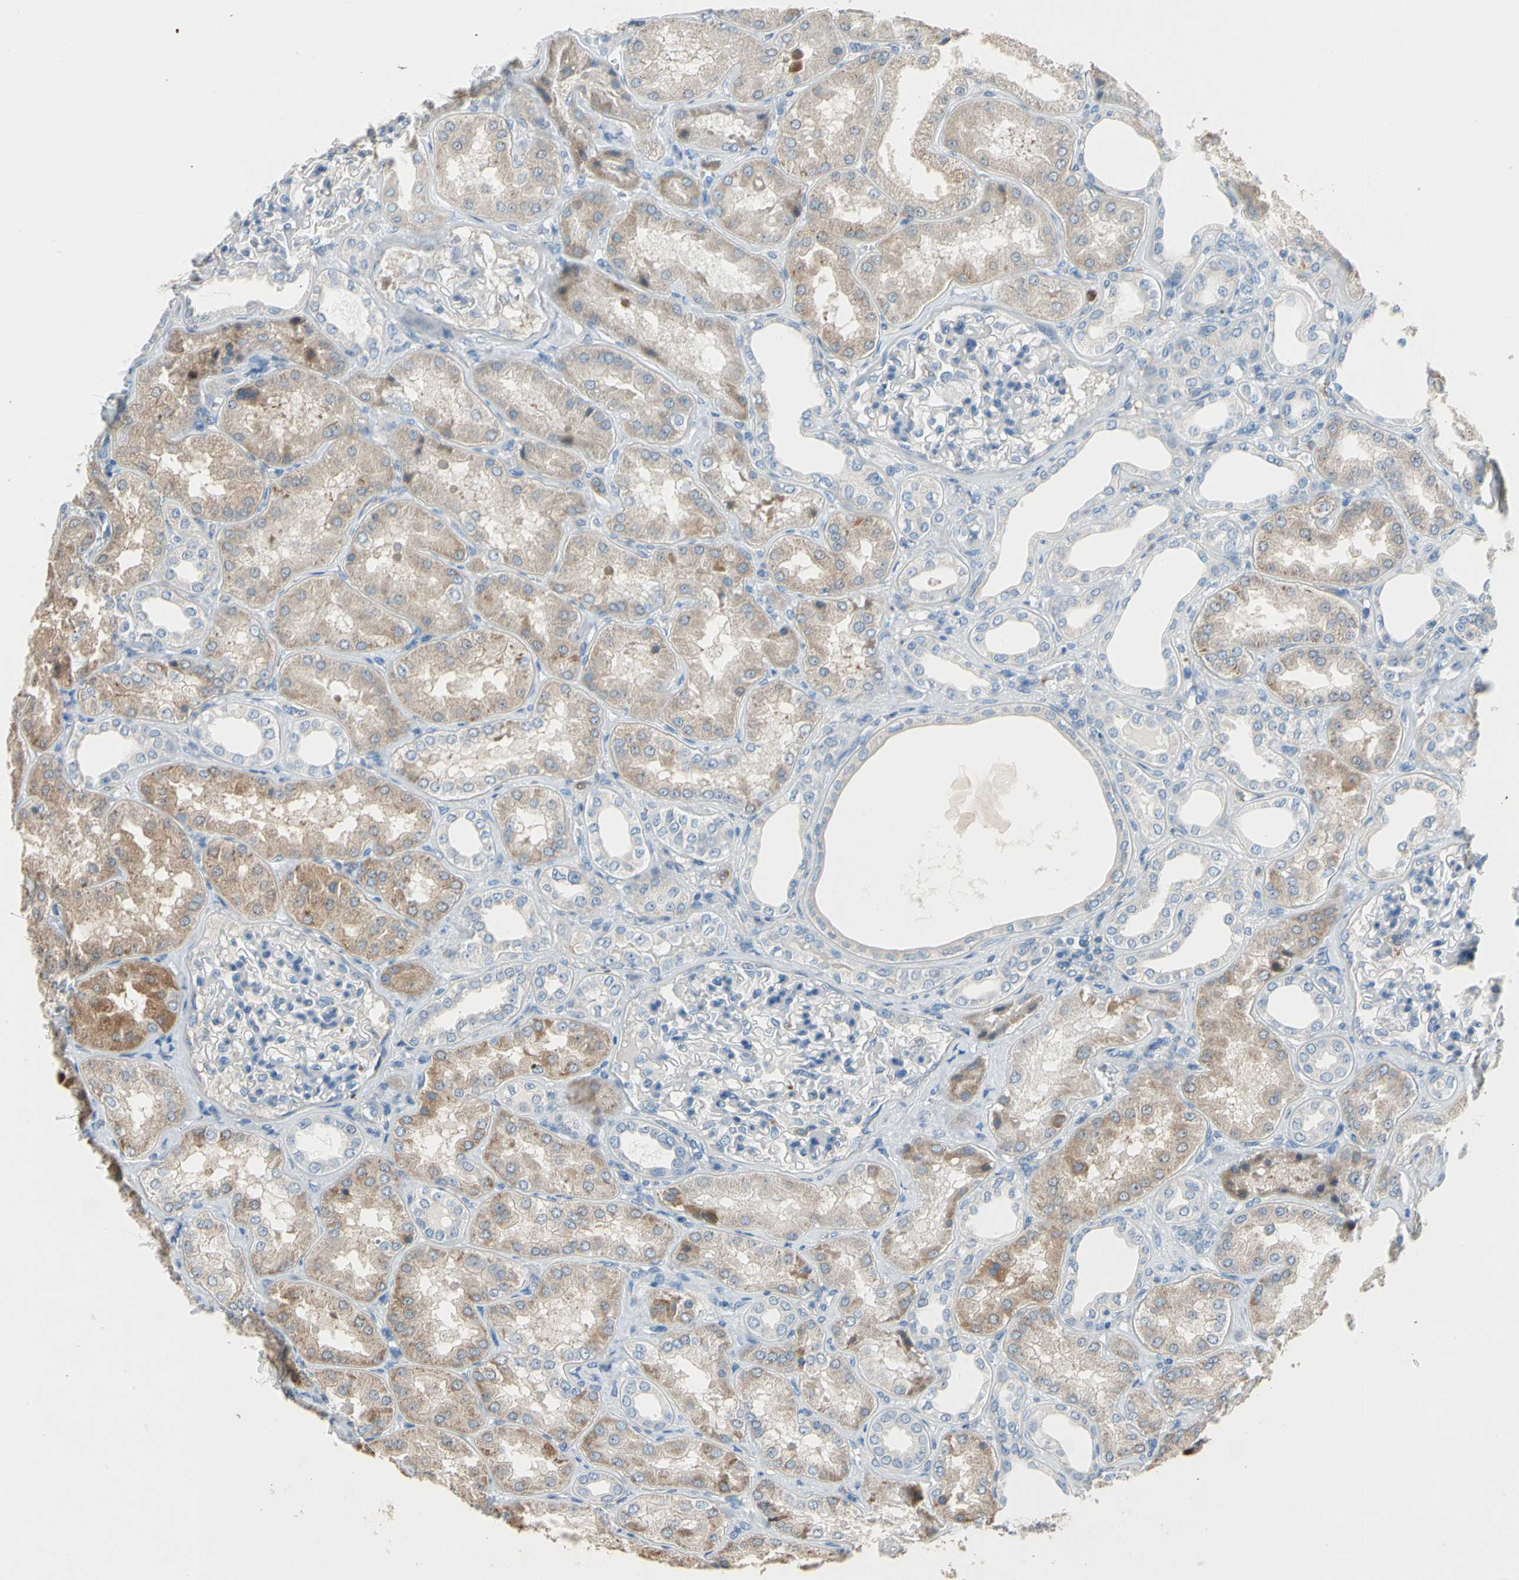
{"staining": {"intensity": "weak", "quantity": "25%-75%", "location": "cytoplasmic/membranous"}, "tissue": "kidney", "cell_type": "Cells in glomeruli", "image_type": "normal", "snomed": [{"axis": "morphology", "description": "Normal tissue, NOS"}, {"axis": "topography", "description": "Kidney"}], "caption": "The histopathology image reveals staining of normal kidney, revealing weak cytoplasmic/membranous protein expression (brown color) within cells in glomeruli. Using DAB (brown) and hematoxylin (blue) stains, captured at high magnification using brightfield microscopy.", "gene": "LY6G6F", "patient": {"sex": "female", "age": 56}}